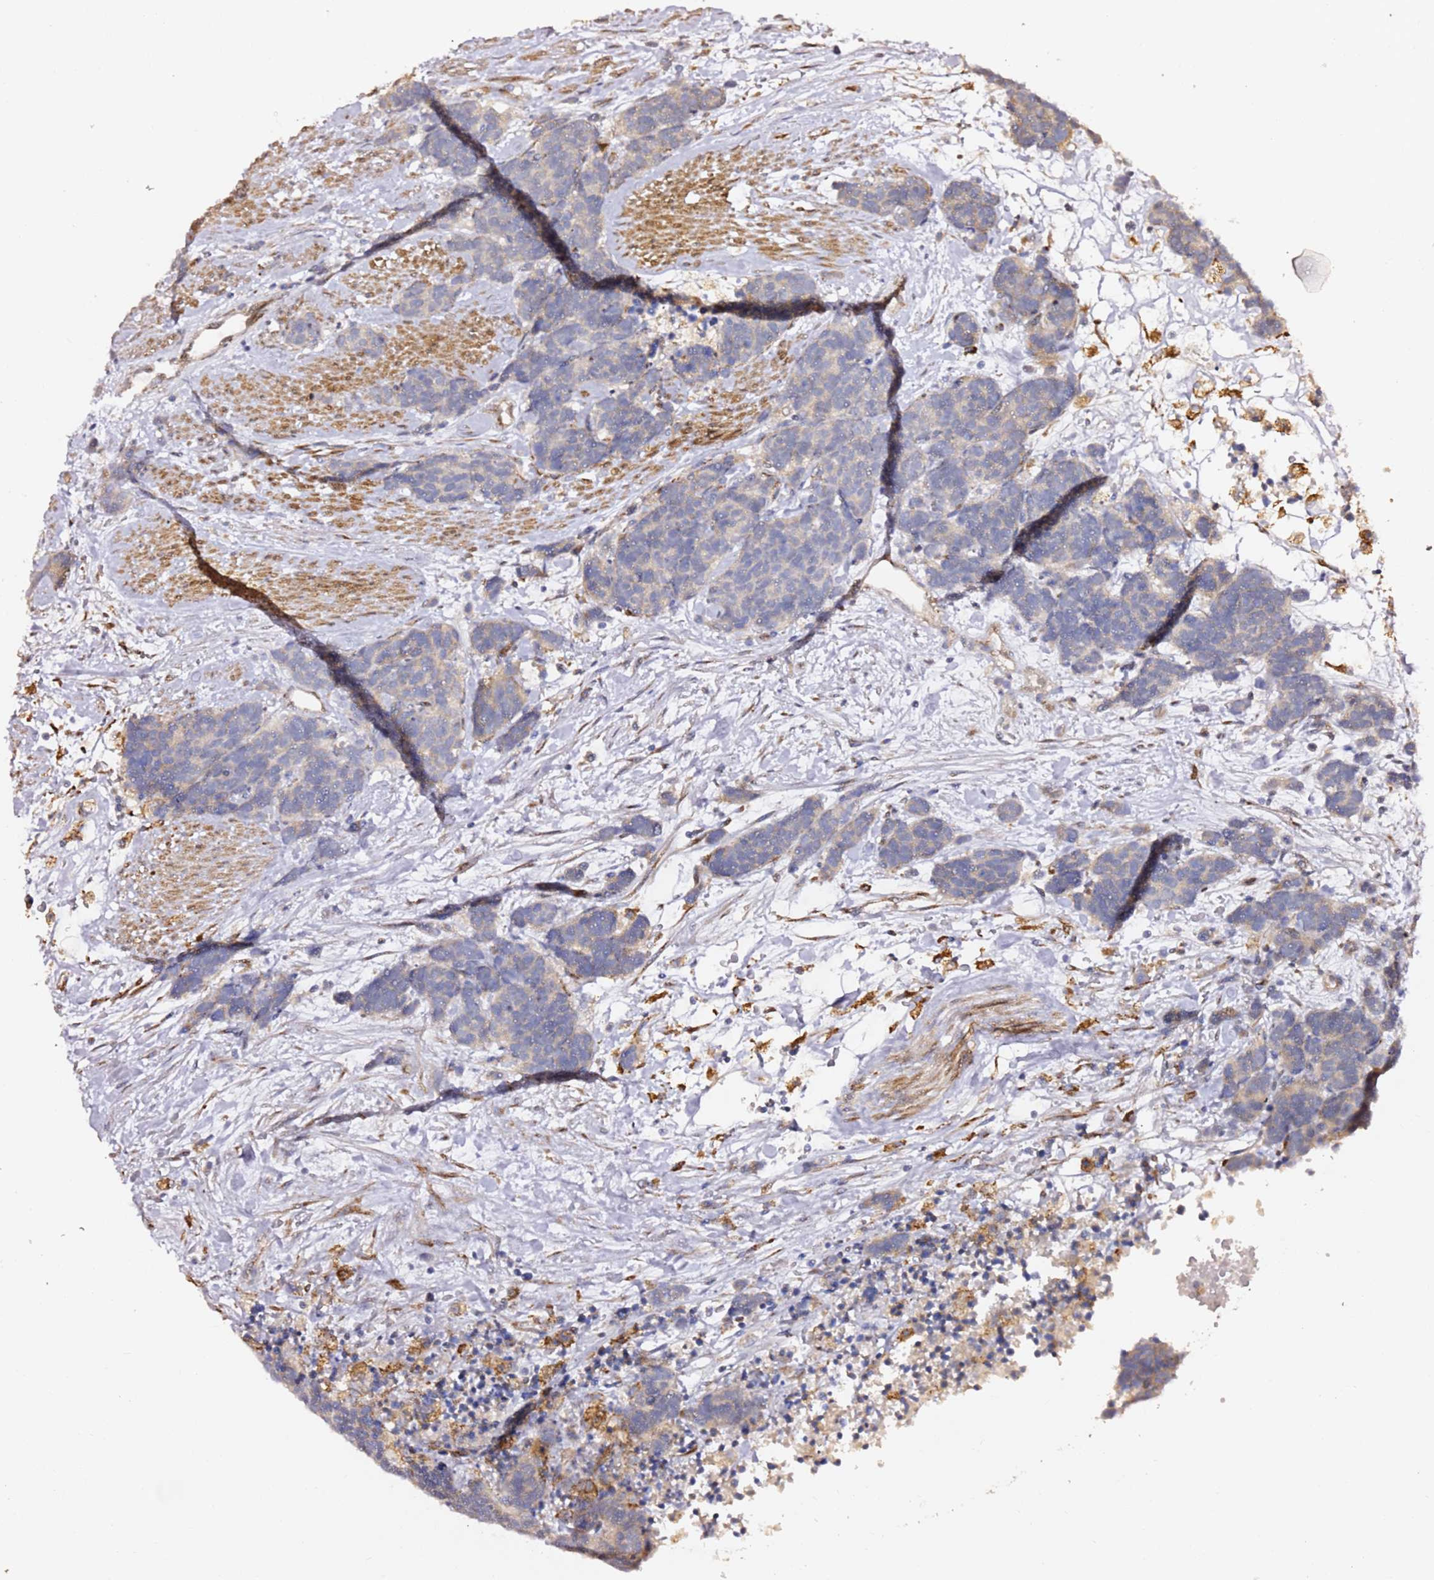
{"staining": {"intensity": "negative", "quantity": "none", "location": "none"}, "tissue": "carcinoid", "cell_type": "Tumor cells", "image_type": "cancer", "snomed": [{"axis": "morphology", "description": "Carcinoma, NOS"}, {"axis": "morphology", "description": "Carcinoid, malignant, NOS"}, {"axis": "topography", "description": "Urinary bladder"}], "caption": "Tumor cells show no significant protein positivity in carcinoid.", "gene": "HSD17B7", "patient": {"sex": "male", "age": 57}}